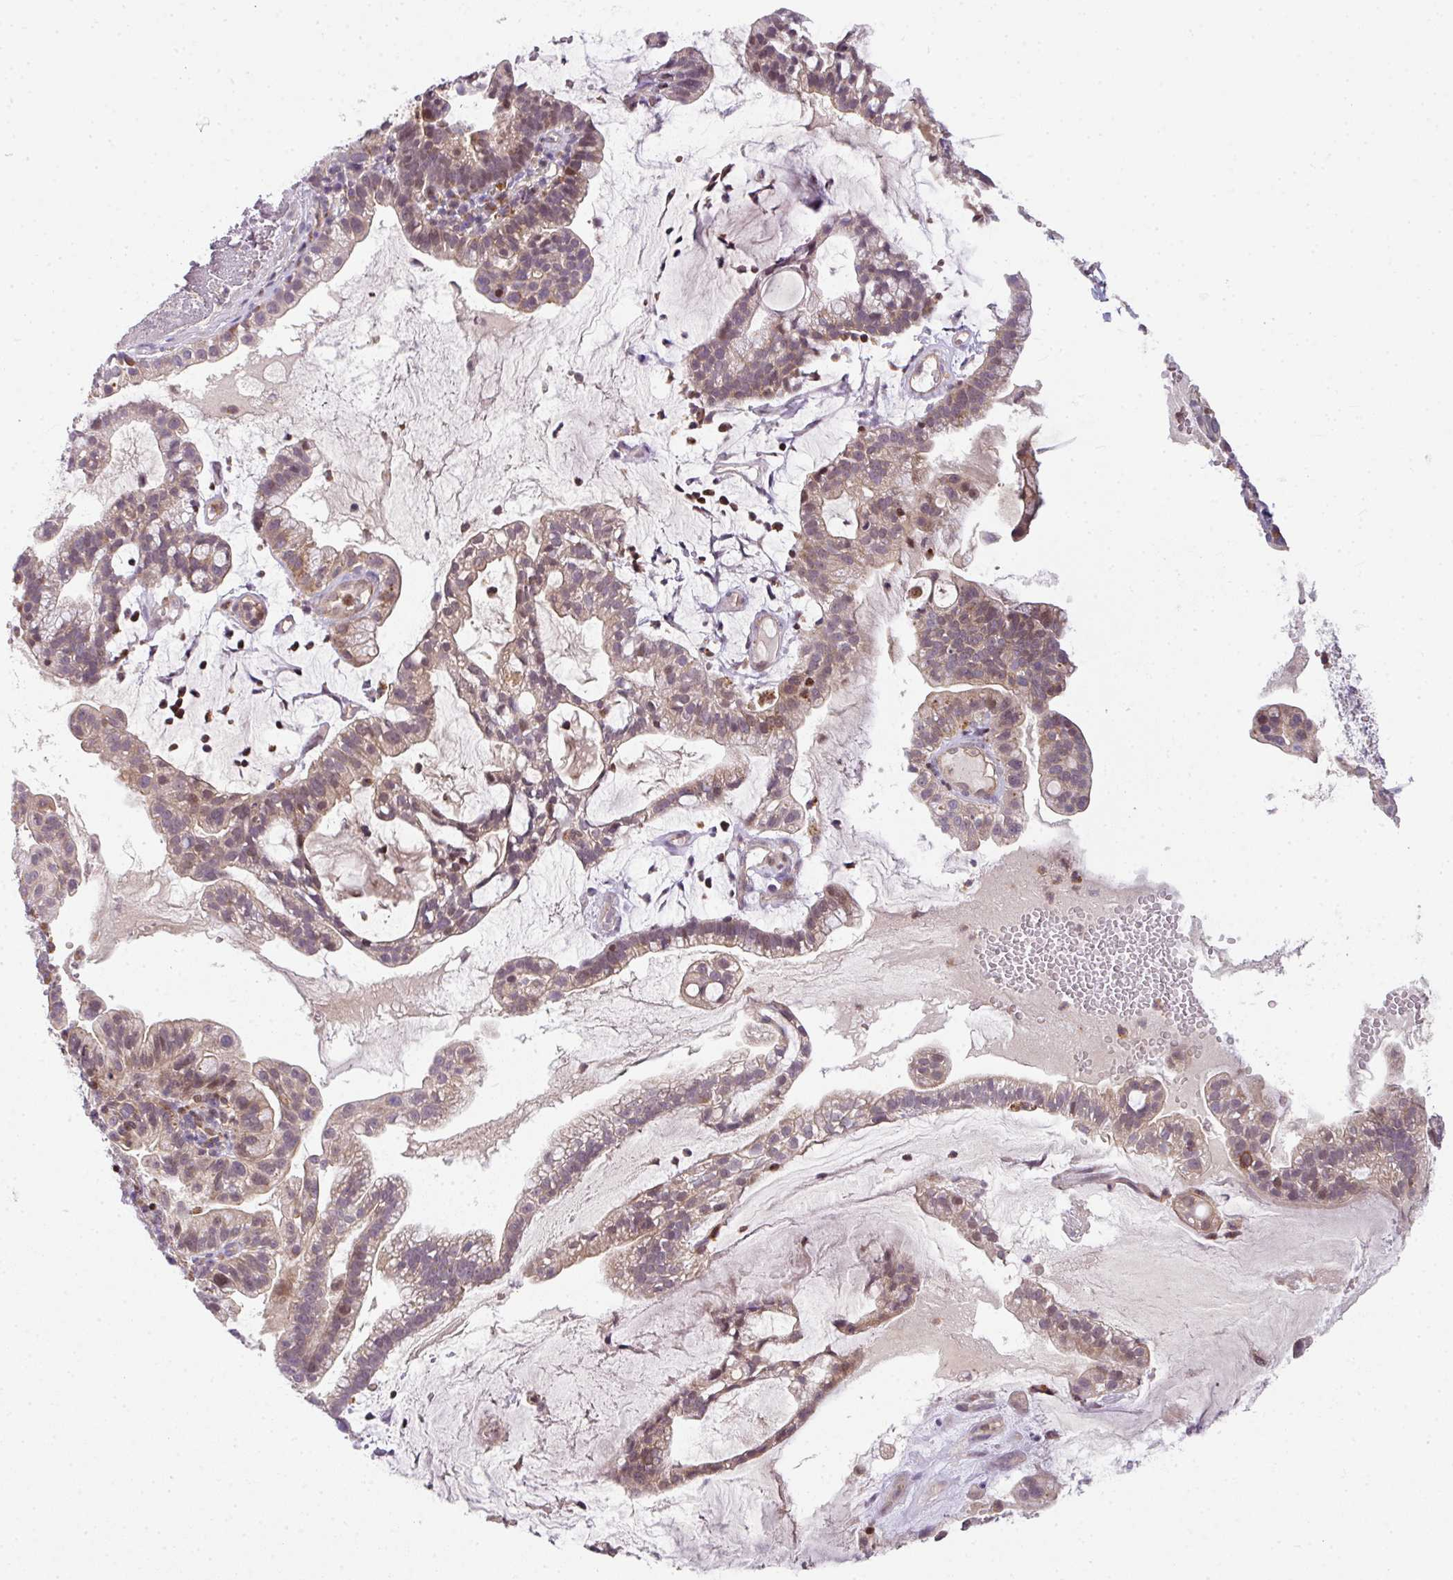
{"staining": {"intensity": "weak", "quantity": ">75%", "location": "cytoplasmic/membranous"}, "tissue": "cervical cancer", "cell_type": "Tumor cells", "image_type": "cancer", "snomed": [{"axis": "morphology", "description": "Adenocarcinoma, NOS"}, {"axis": "topography", "description": "Cervix"}], "caption": "Approximately >75% of tumor cells in human adenocarcinoma (cervical) show weak cytoplasmic/membranous protein expression as visualized by brown immunohistochemical staining.", "gene": "STAT5A", "patient": {"sex": "female", "age": 41}}